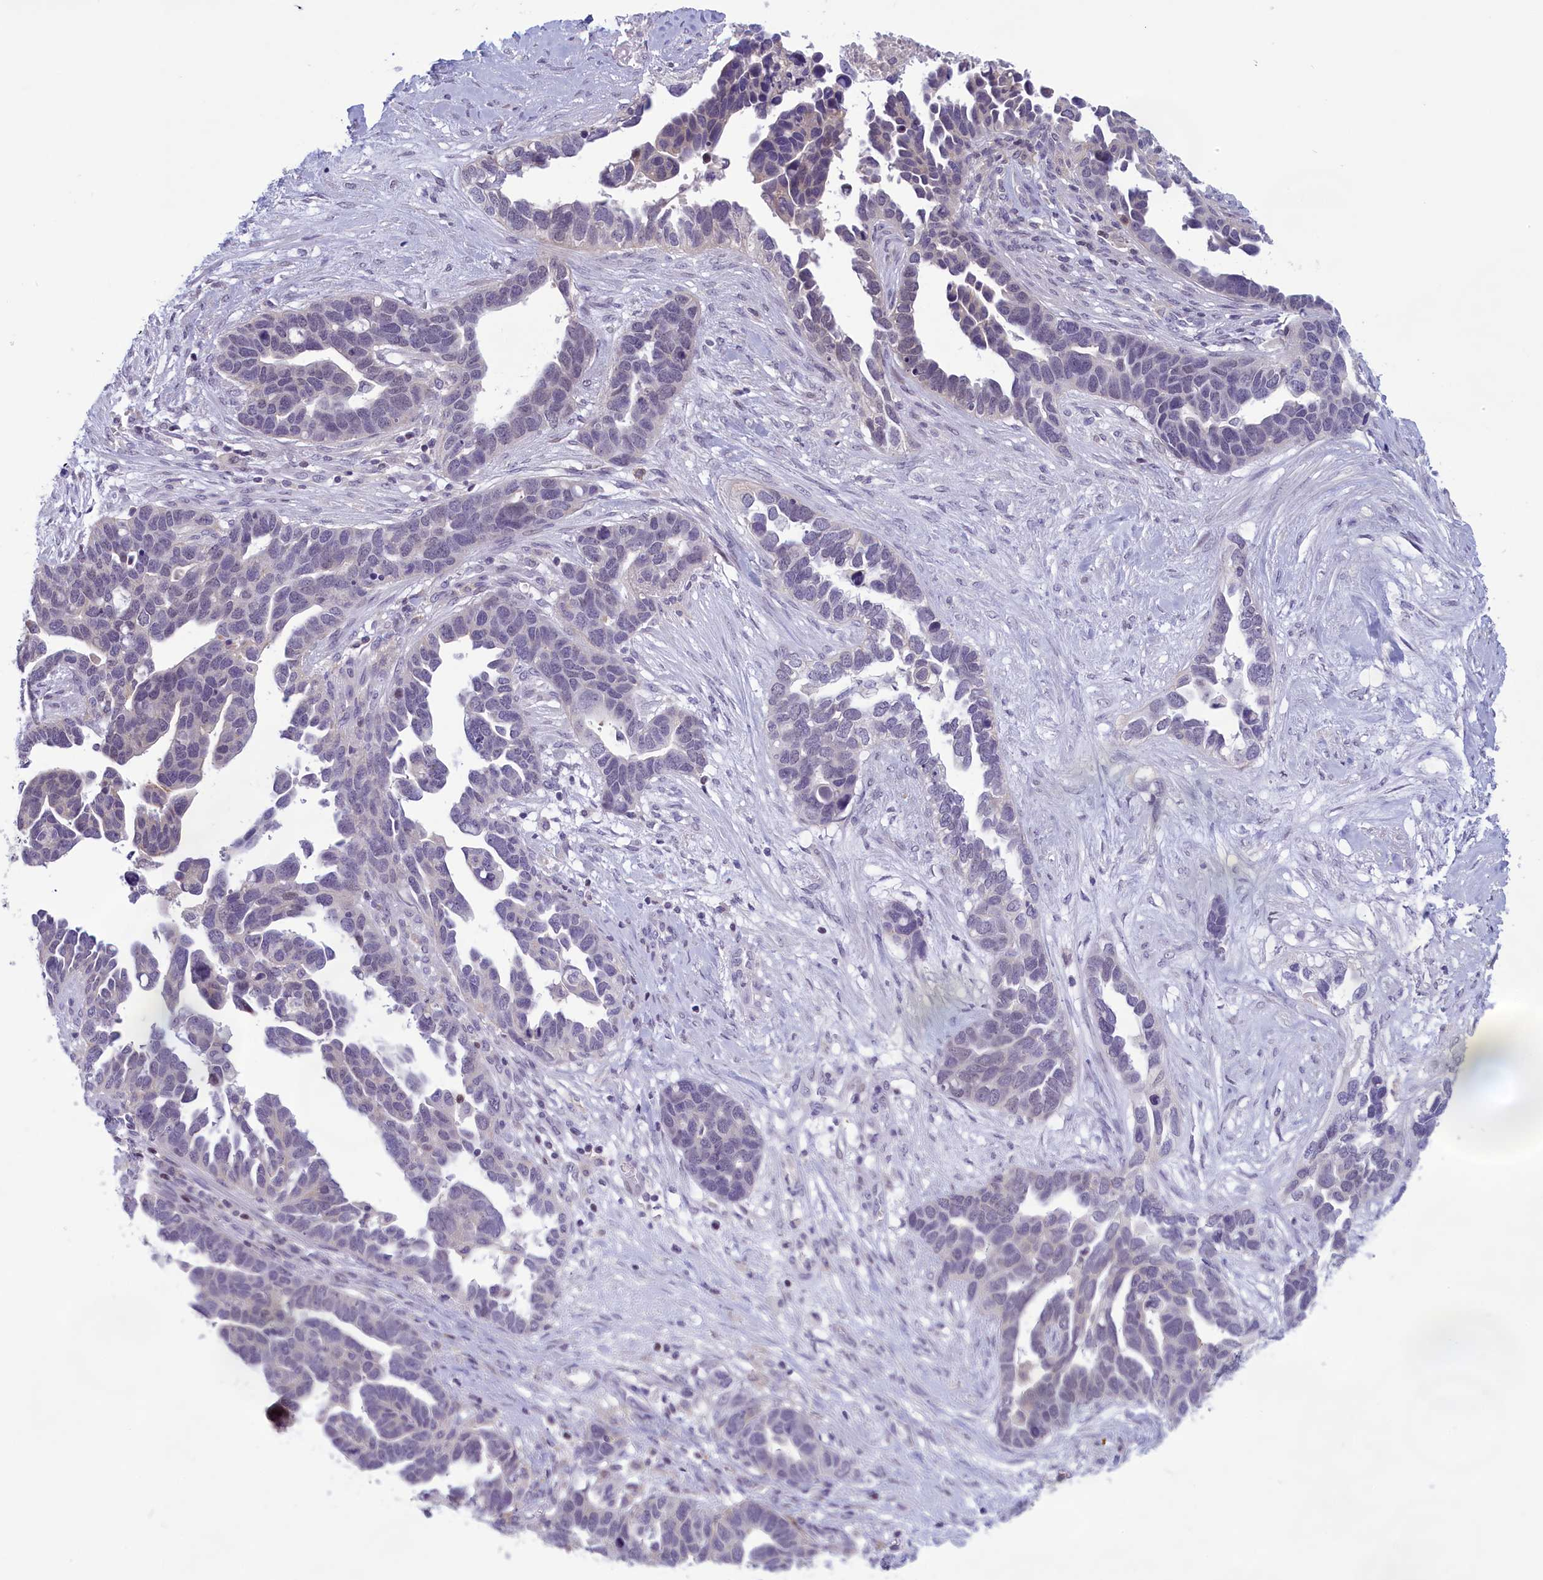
{"staining": {"intensity": "negative", "quantity": "none", "location": "none"}, "tissue": "ovarian cancer", "cell_type": "Tumor cells", "image_type": "cancer", "snomed": [{"axis": "morphology", "description": "Cystadenocarcinoma, serous, NOS"}, {"axis": "topography", "description": "Ovary"}], "caption": "High magnification brightfield microscopy of ovarian cancer stained with DAB (3,3'-diaminobenzidine) (brown) and counterstained with hematoxylin (blue): tumor cells show no significant expression.", "gene": "CORO2A", "patient": {"sex": "female", "age": 54}}